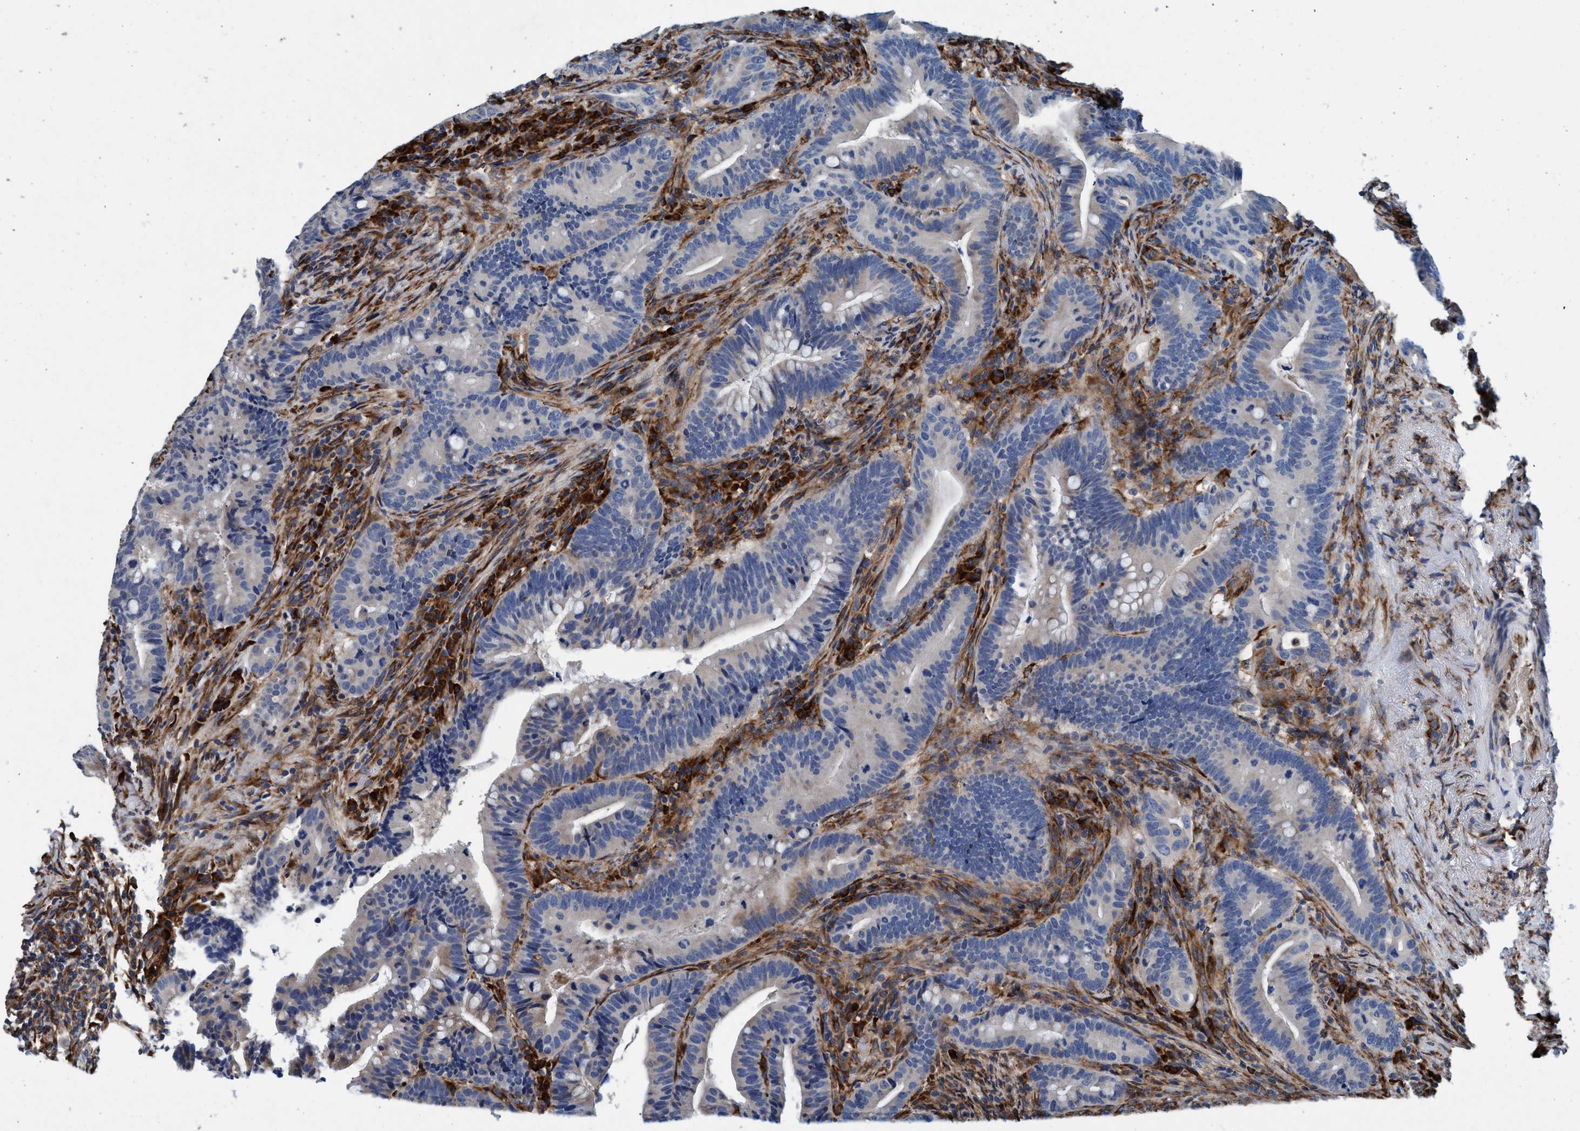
{"staining": {"intensity": "negative", "quantity": "none", "location": "none"}, "tissue": "colorectal cancer", "cell_type": "Tumor cells", "image_type": "cancer", "snomed": [{"axis": "morphology", "description": "Adenocarcinoma, NOS"}, {"axis": "topography", "description": "Colon"}], "caption": "Colorectal adenocarcinoma was stained to show a protein in brown. There is no significant staining in tumor cells.", "gene": "ENDOG", "patient": {"sex": "female", "age": 66}}